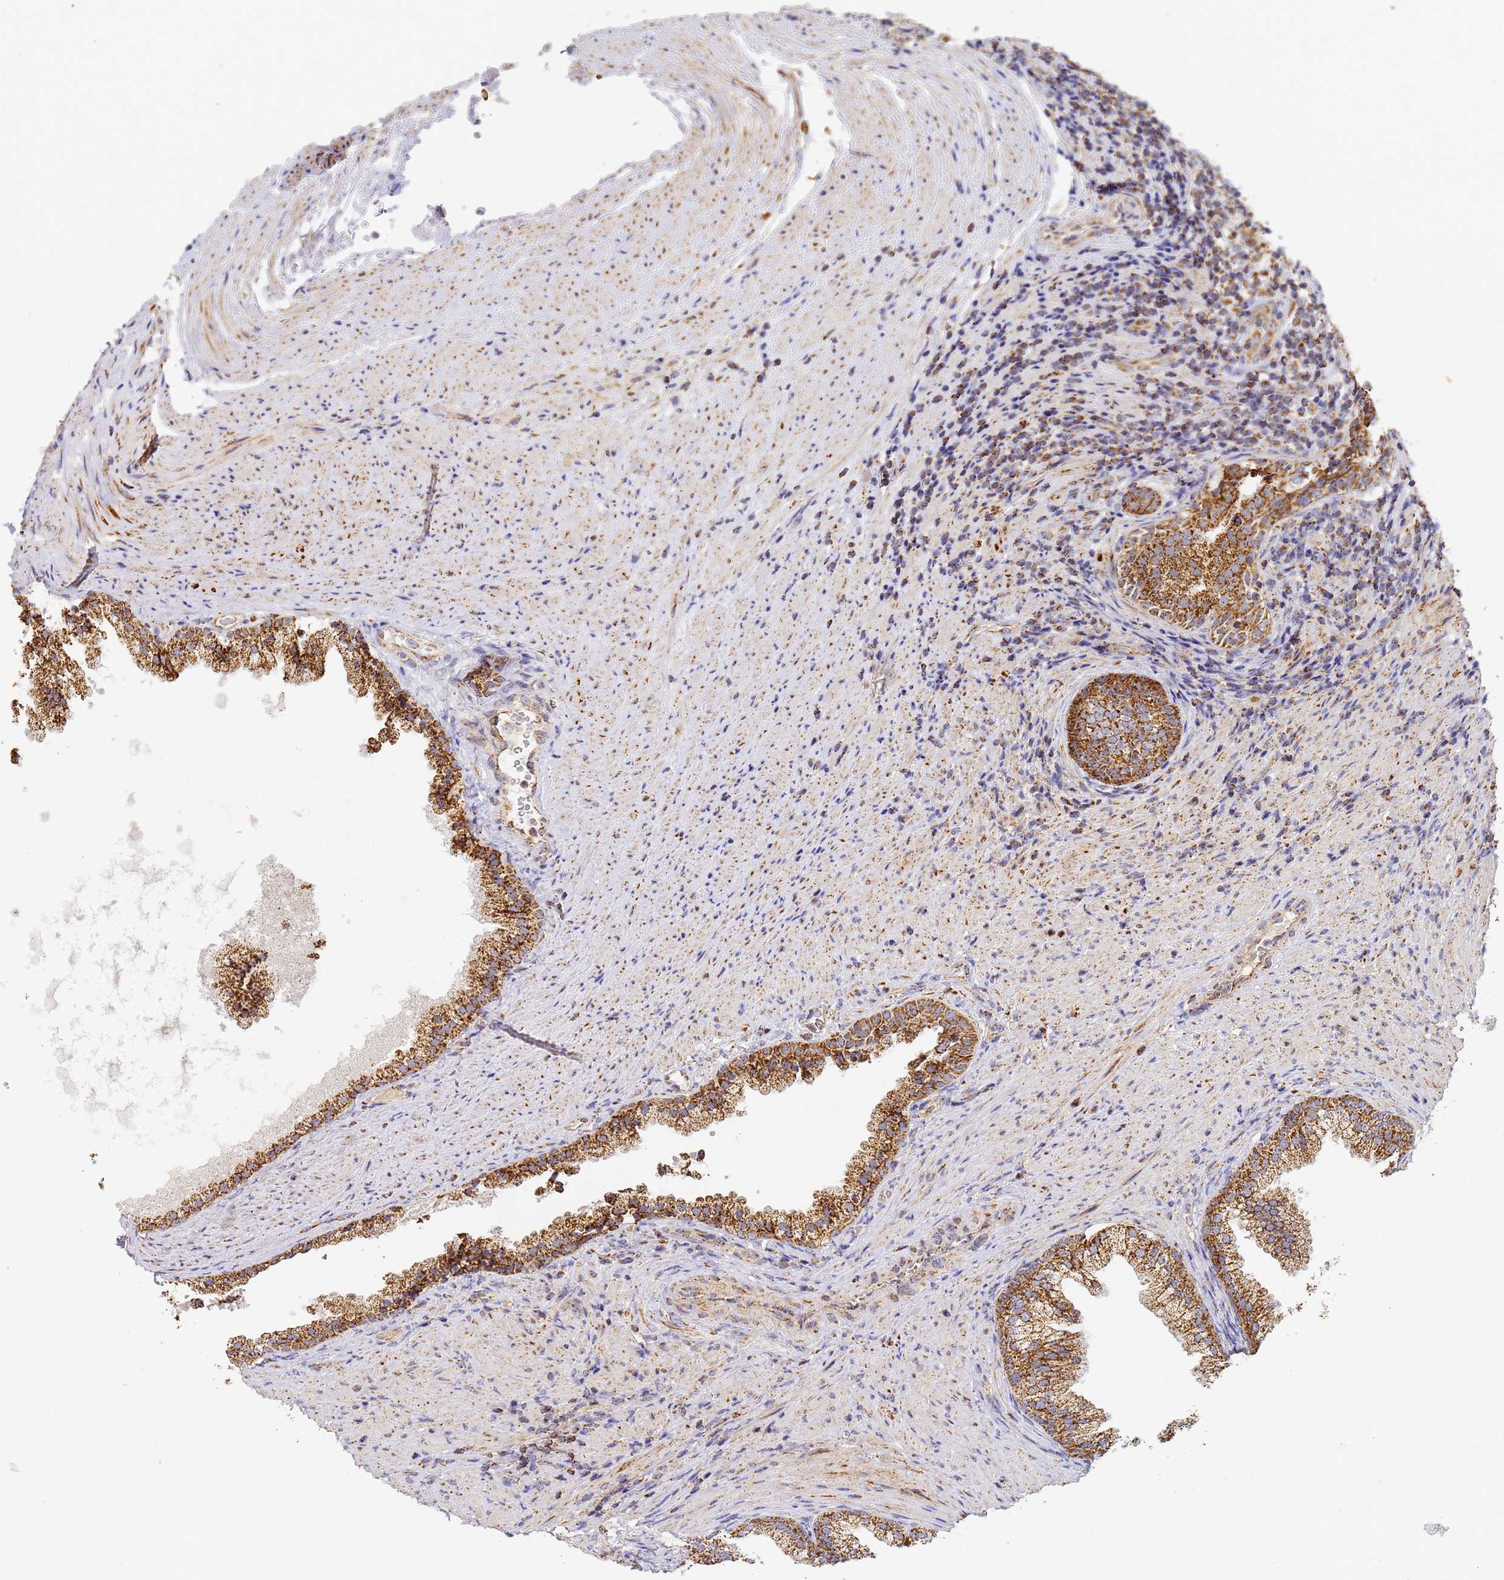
{"staining": {"intensity": "strong", "quantity": ">75%", "location": "cytoplasmic/membranous"}, "tissue": "prostate", "cell_type": "Glandular cells", "image_type": "normal", "snomed": [{"axis": "morphology", "description": "Normal tissue, NOS"}, {"axis": "topography", "description": "Prostate"}], "caption": "Human prostate stained for a protein (brown) displays strong cytoplasmic/membranous positive positivity in about >75% of glandular cells.", "gene": "FRG2B", "patient": {"sex": "male", "age": 76}}